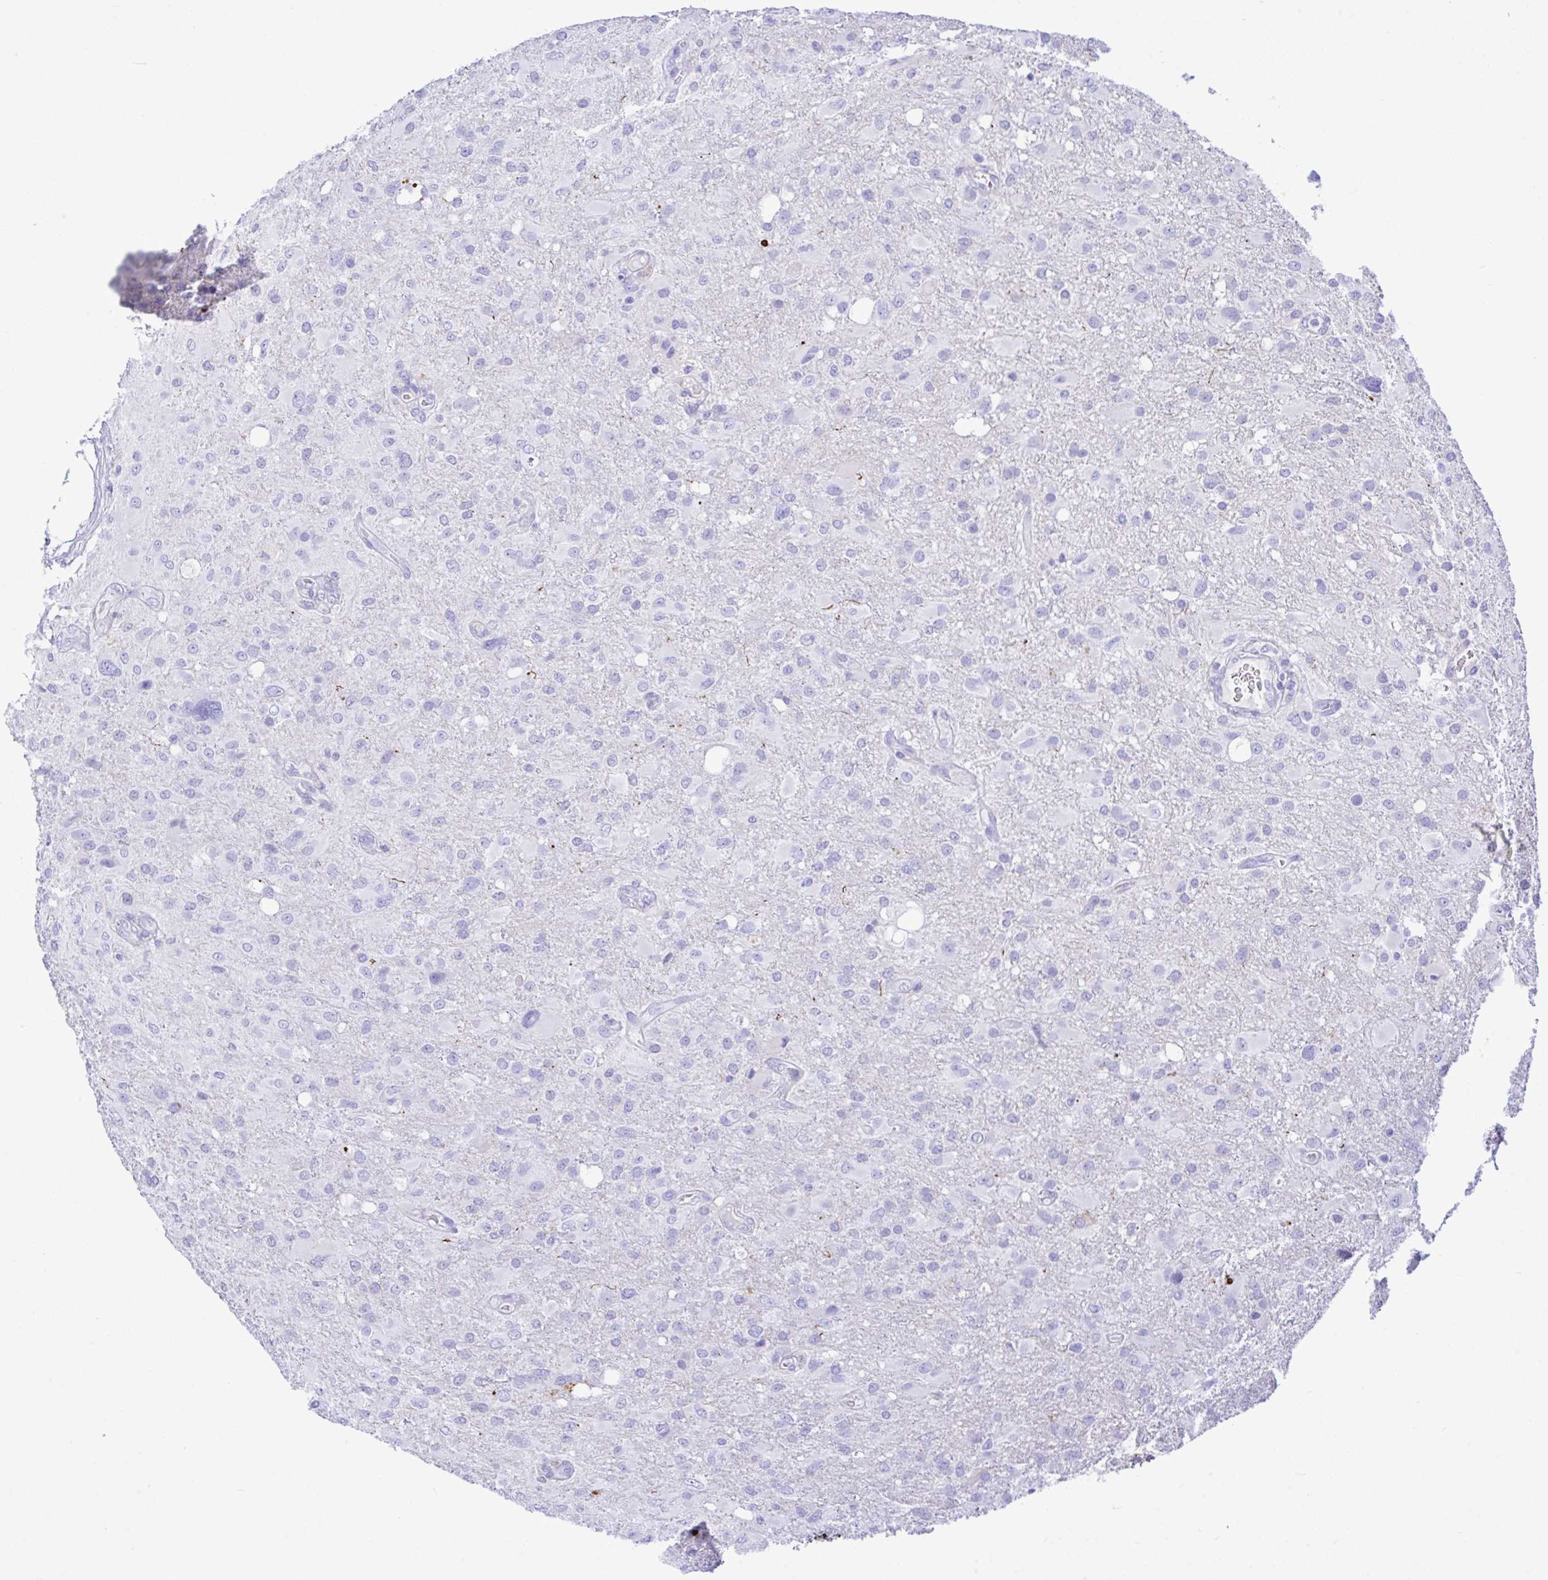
{"staining": {"intensity": "negative", "quantity": "none", "location": "none"}, "tissue": "glioma", "cell_type": "Tumor cells", "image_type": "cancer", "snomed": [{"axis": "morphology", "description": "Glioma, malignant, High grade"}, {"axis": "topography", "description": "Brain"}], "caption": "DAB immunohistochemical staining of malignant glioma (high-grade) displays no significant staining in tumor cells.", "gene": "ZNF221", "patient": {"sex": "male", "age": 53}}